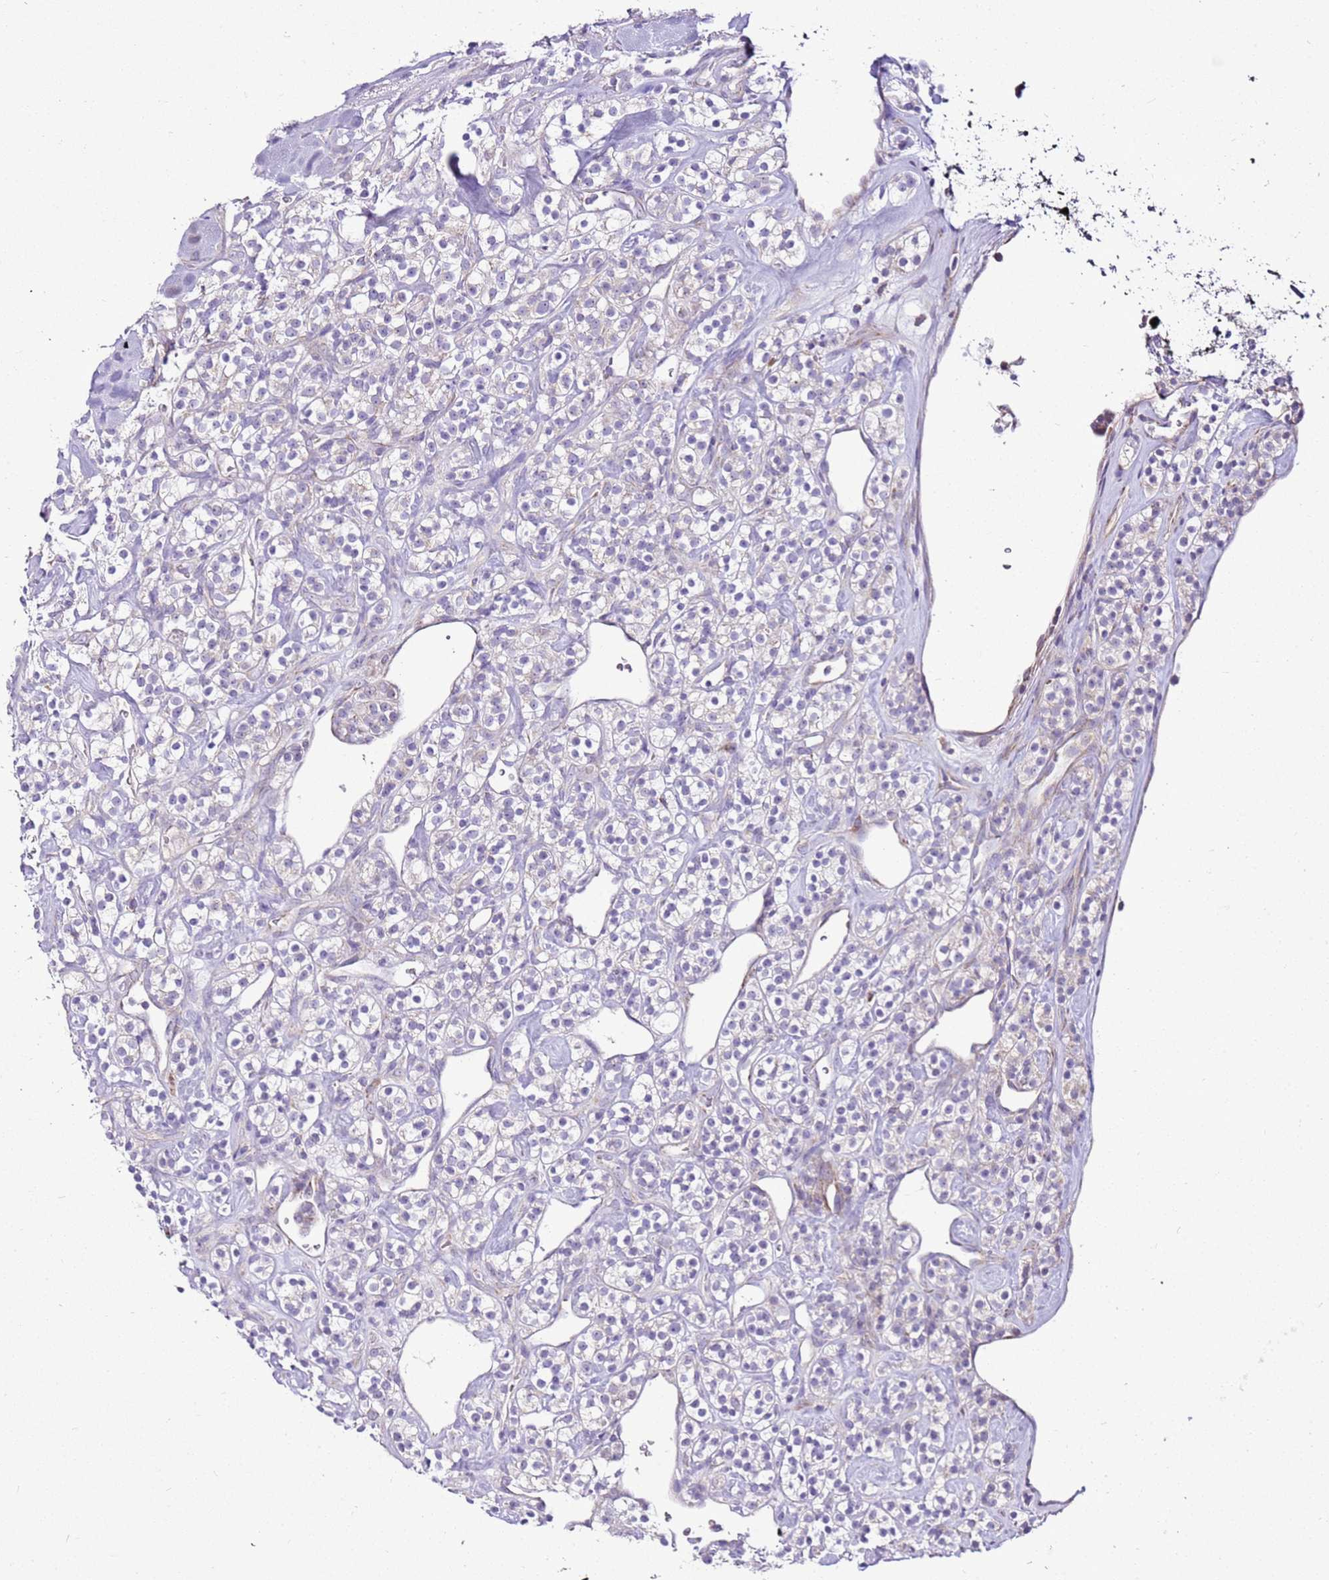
{"staining": {"intensity": "negative", "quantity": "none", "location": "none"}, "tissue": "renal cancer", "cell_type": "Tumor cells", "image_type": "cancer", "snomed": [{"axis": "morphology", "description": "Adenocarcinoma, NOS"}, {"axis": "topography", "description": "Kidney"}], "caption": "Immunohistochemical staining of human adenocarcinoma (renal) exhibits no significant positivity in tumor cells. (Brightfield microscopy of DAB immunohistochemistry at high magnification).", "gene": "MRPL36", "patient": {"sex": "male", "age": 77}}